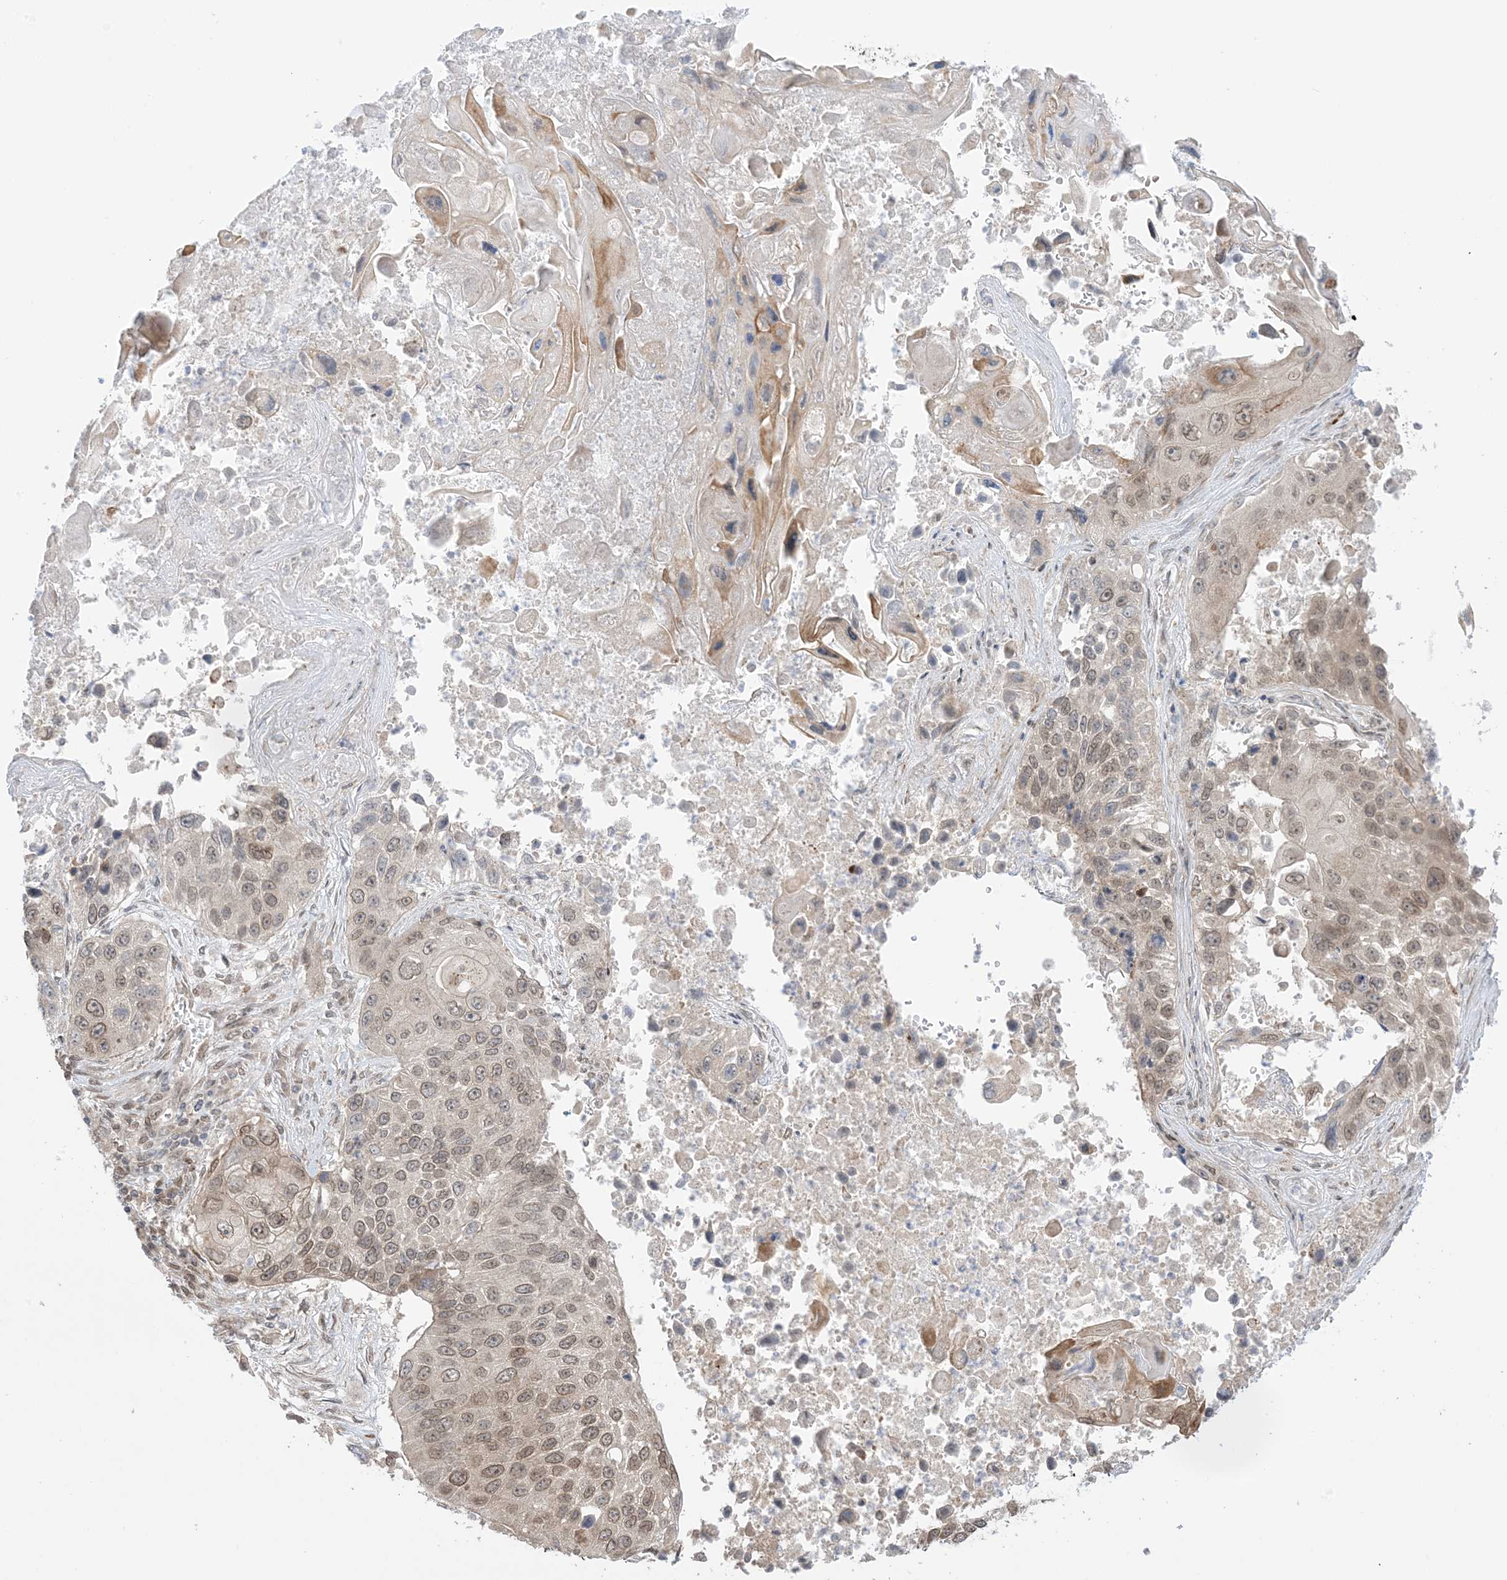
{"staining": {"intensity": "moderate", "quantity": ">75%", "location": "cytoplasmic/membranous,nuclear"}, "tissue": "lung cancer", "cell_type": "Tumor cells", "image_type": "cancer", "snomed": [{"axis": "morphology", "description": "Squamous cell carcinoma, NOS"}, {"axis": "topography", "description": "Lung"}], "caption": "Squamous cell carcinoma (lung) stained for a protein demonstrates moderate cytoplasmic/membranous and nuclear positivity in tumor cells.", "gene": "UBE2E2", "patient": {"sex": "male", "age": 61}}